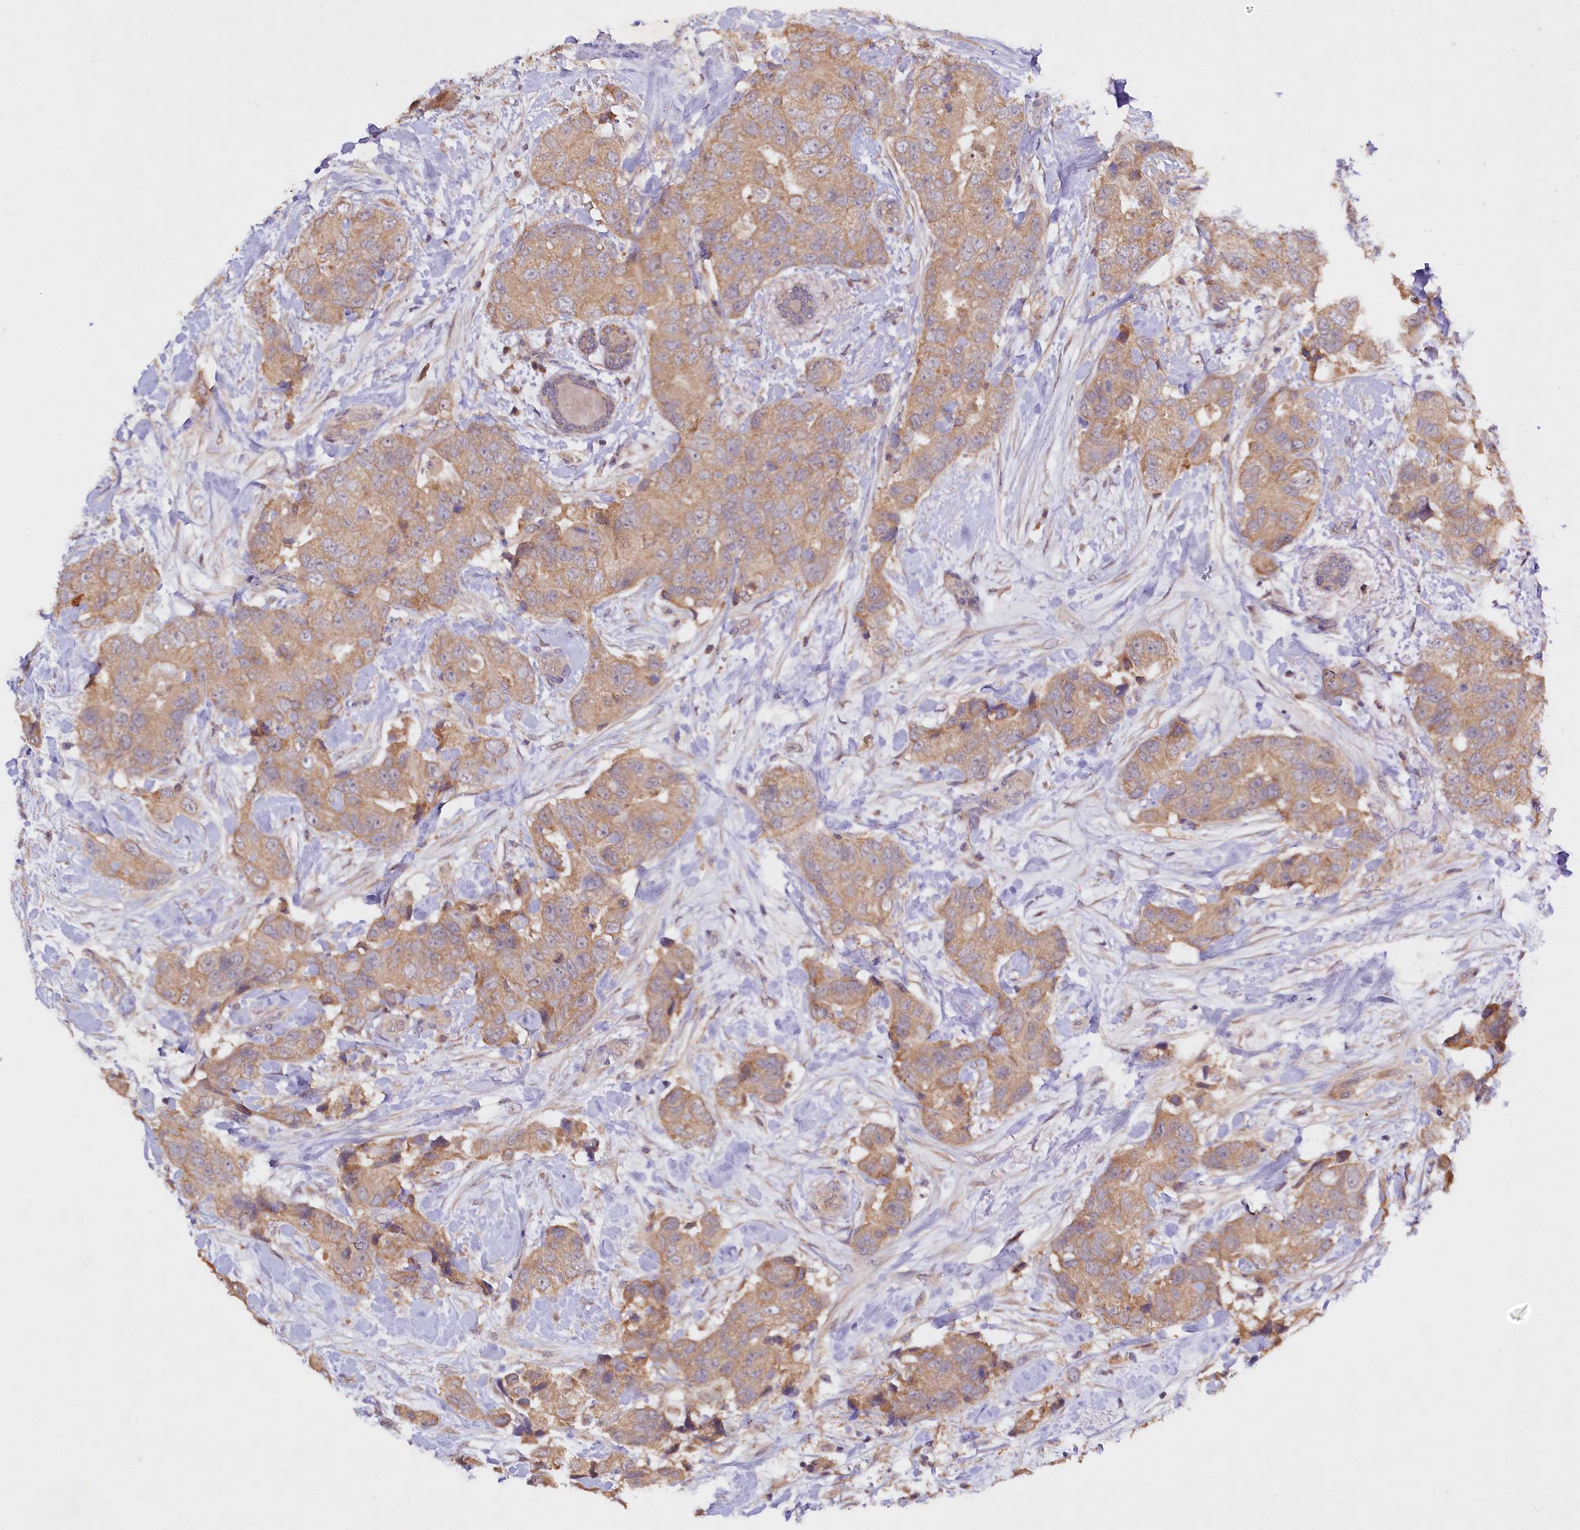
{"staining": {"intensity": "weak", "quantity": ">75%", "location": "cytoplasmic/membranous"}, "tissue": "breast cancer", "cell_type": "Tumor cells", "image_type": "cancer", "snomed": [{"axis": "morphology", "description": "Duct carcinoma"}, {"axis": "topography", "description": "Breast"}], "caption": "Breast cancer stained for a protein (brown) shows weak cytoplasmic/membranous positive positivity in about >75% of tumor cells.", "gene": "ETFBKMT", "patient": {"sex": "female", "age": 62}}